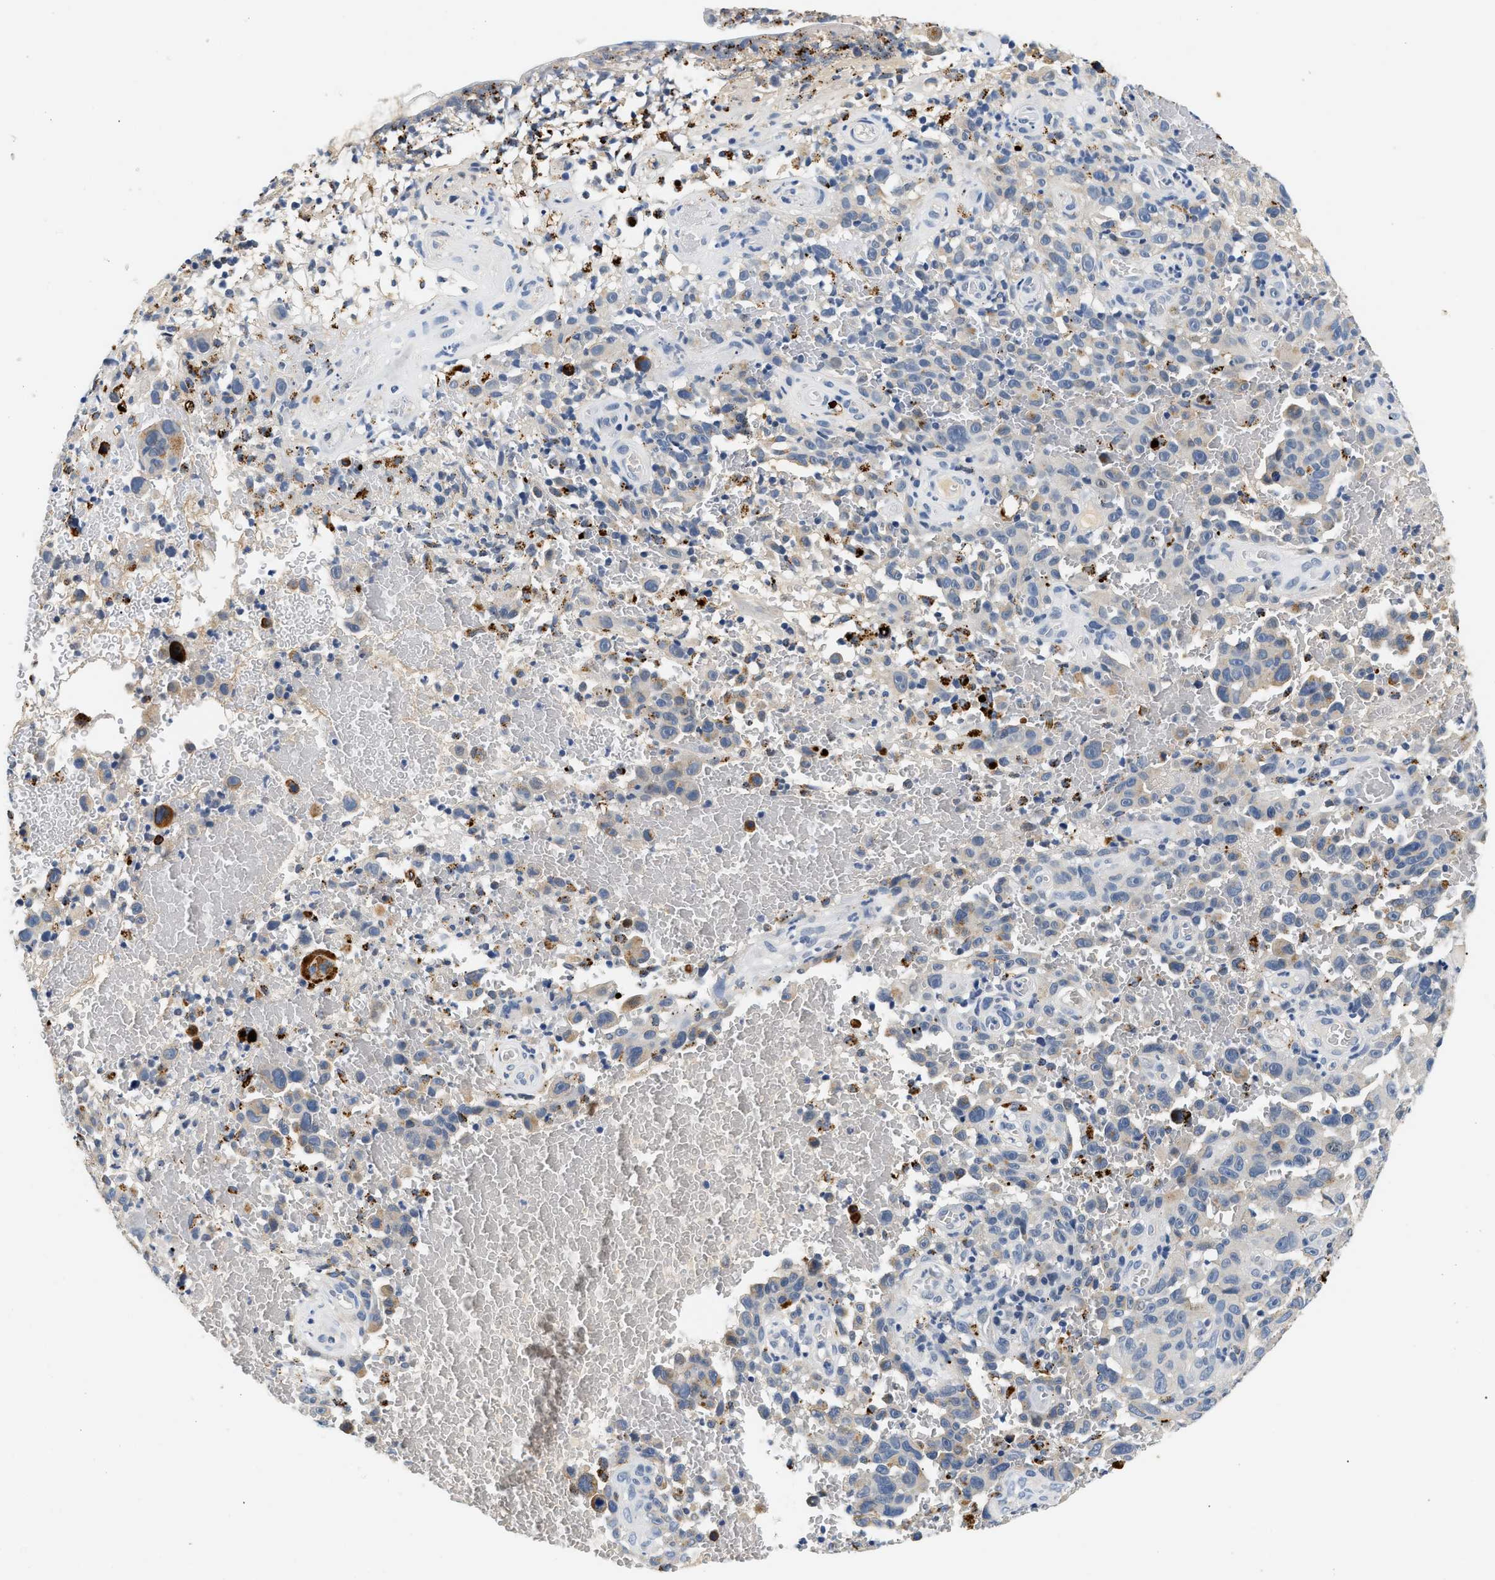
{"staining": {"intensity": "weak", "quantity": "<25%", "location": "cytoplasmic/membranous"}, "tissue": "melanoma", "cell_type": "Tumor cells", "image_type": "cancer", "snomed": [{"axis": "morphology", "description": "Malignant melanoma, NOS"}, {"axis": "topography", "description": "Skin"}], "caption": "Immunohistochemistry of melanoma displays no staining in tumor cells.", "gene": "MED22", "patient": {"sex": "female", "age": 82}}